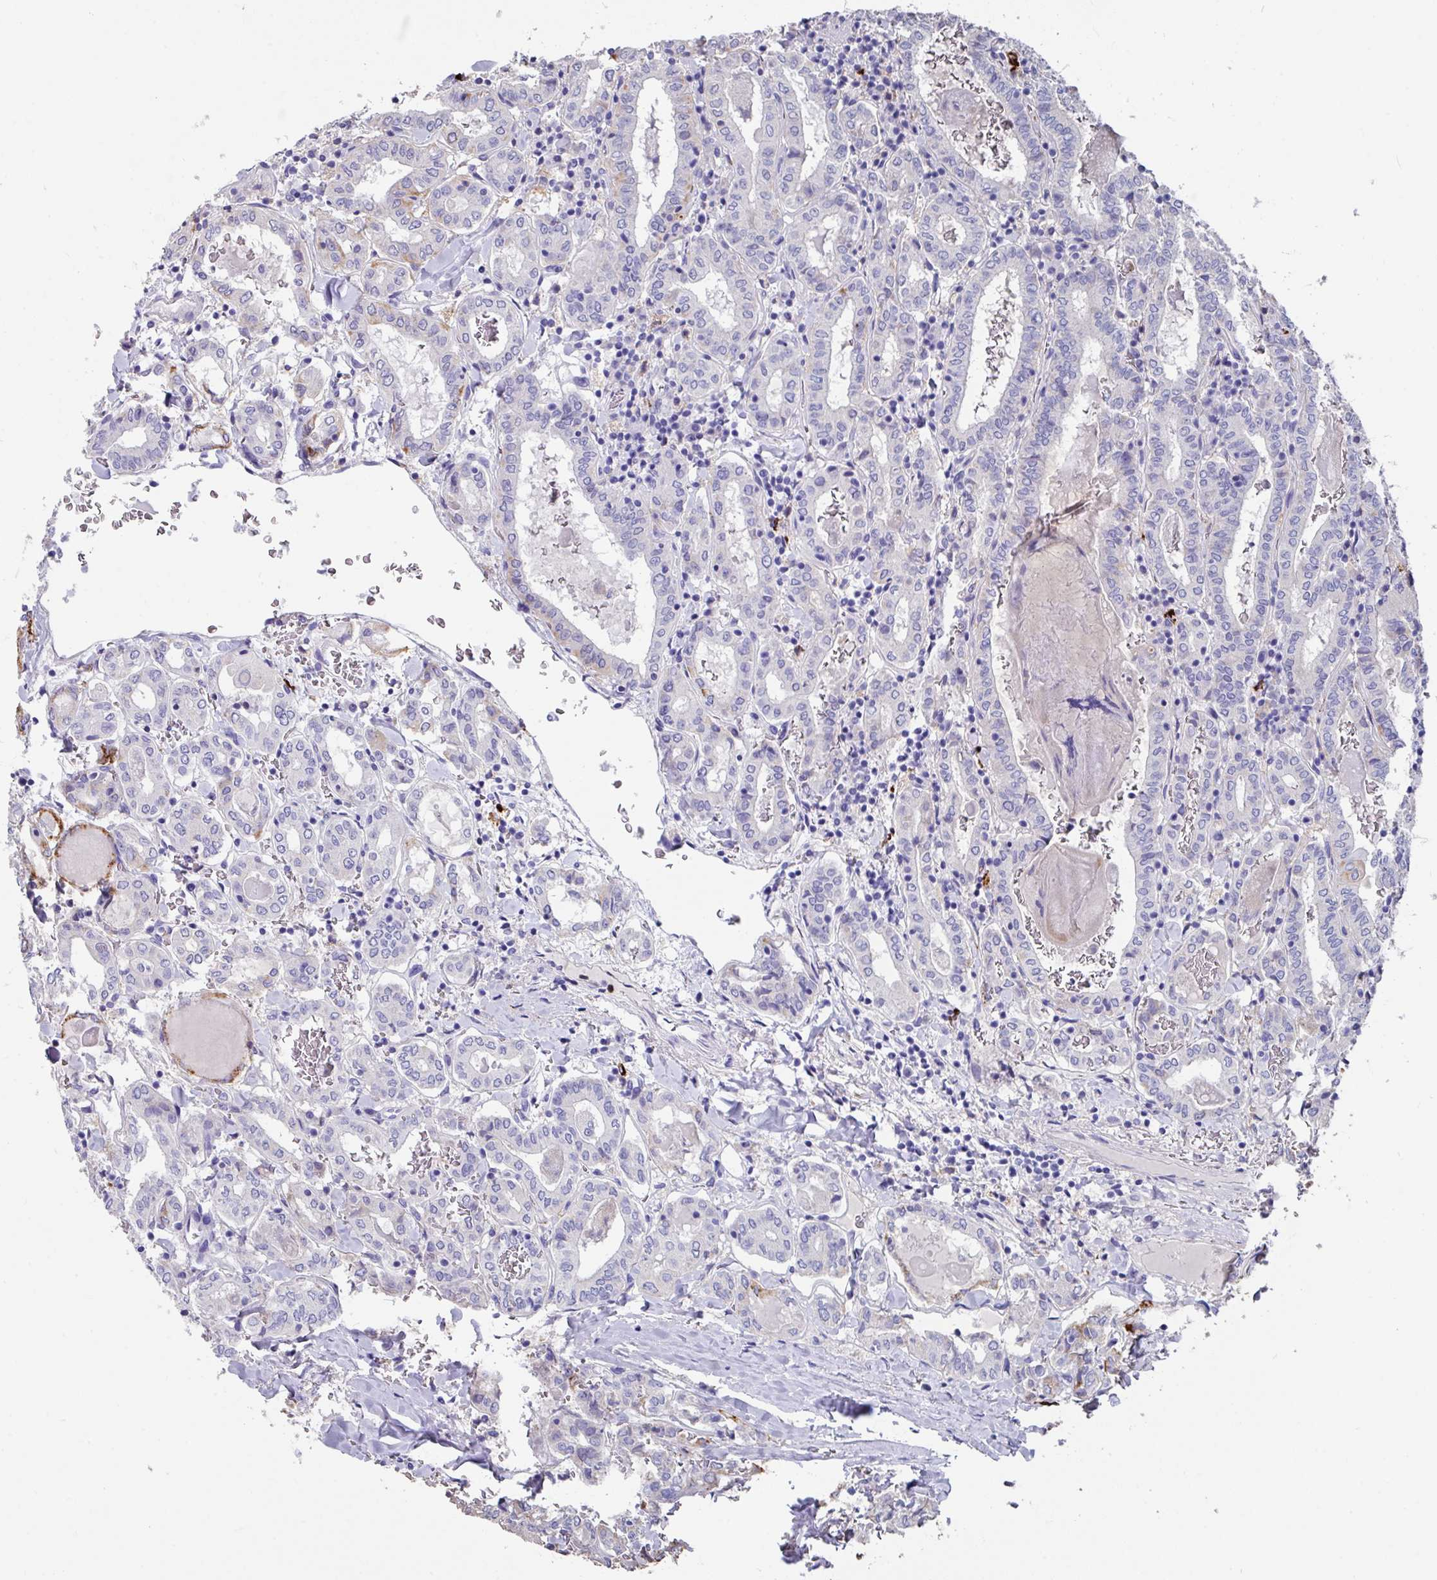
{"staining": {"intensity": "negative", "quantity": "none", "location": "none"}, "tissue": "thyroid cancer", "cell_type": "Tumor cells", "image_type": "cancer", "snomed": [{"axis": "morphology", "description": "Papillary adenocarcinoma, NOS"}, {"axis": "topography", "description": "Thyroid gland"}], "caption": "Tumor cells show no significant expression in thyroid cancer (papillary adenocarcinoma).", "gene": "CPVL", "patient": {"sex": "female", "age": 72}}